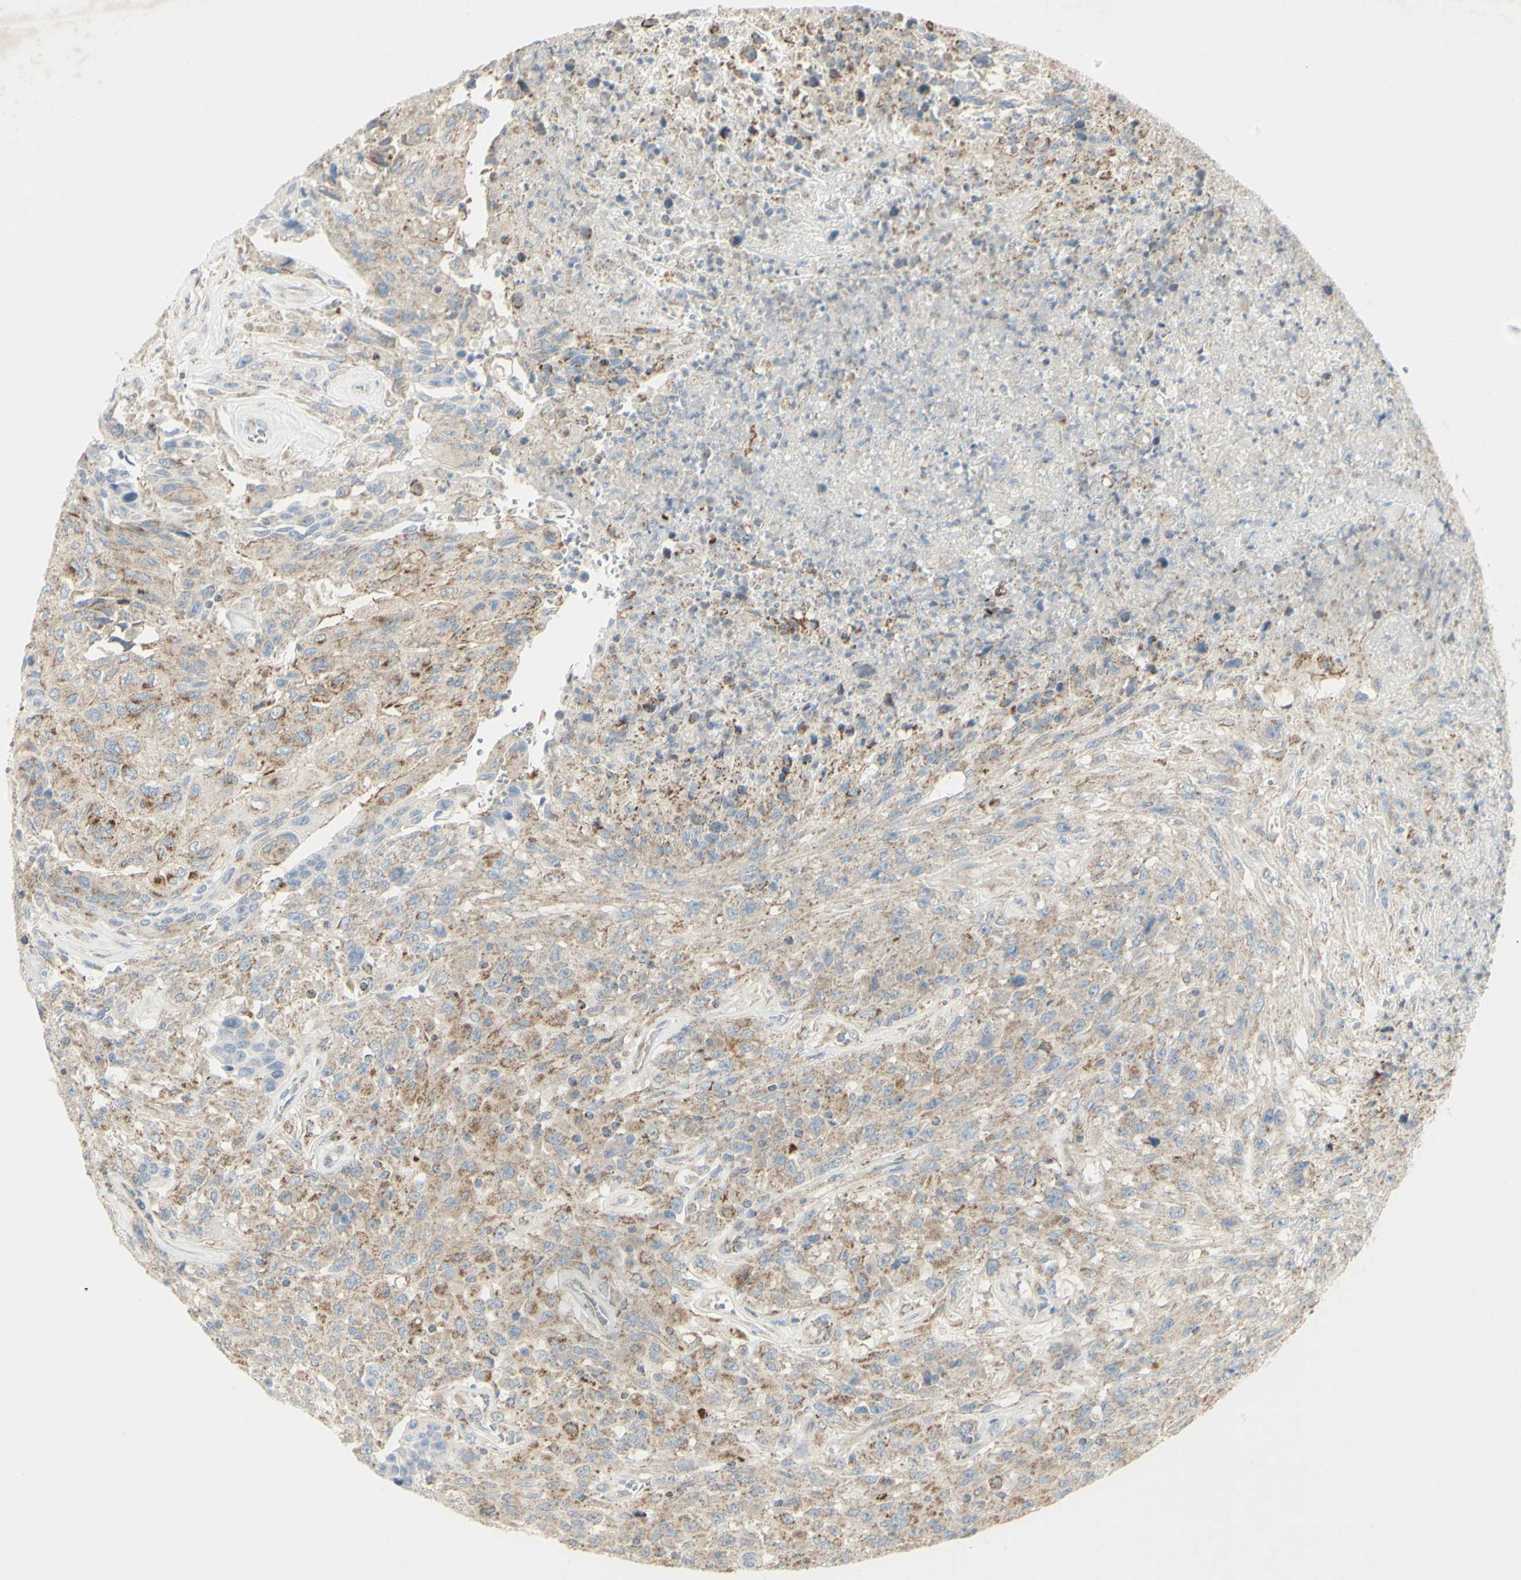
{"staining": {"intensity": "weak", "quantity": "25%-75%", "location": "cytoplasmic/membranous"}, "tissue": "urothelial cancer", "cell_type": "Tumor cells", "image_type": "cancer", "snomed": [{"axis": "morphology", "description": "Urothelial carcinoma, High grade"}, {"axis": "topography", "description": "Urinary bladder"}], "caption": "A photomicrograph of high-grade urothelial carcinoma stained for a protein displays weak cytoplasmic/membranous brown staining in tumor cells. The protein of interest is shown in brown color, while the nuclei are stained blue.", "gene": "CNTNAP1", "patient": {"sex": "male", "age": 66}}